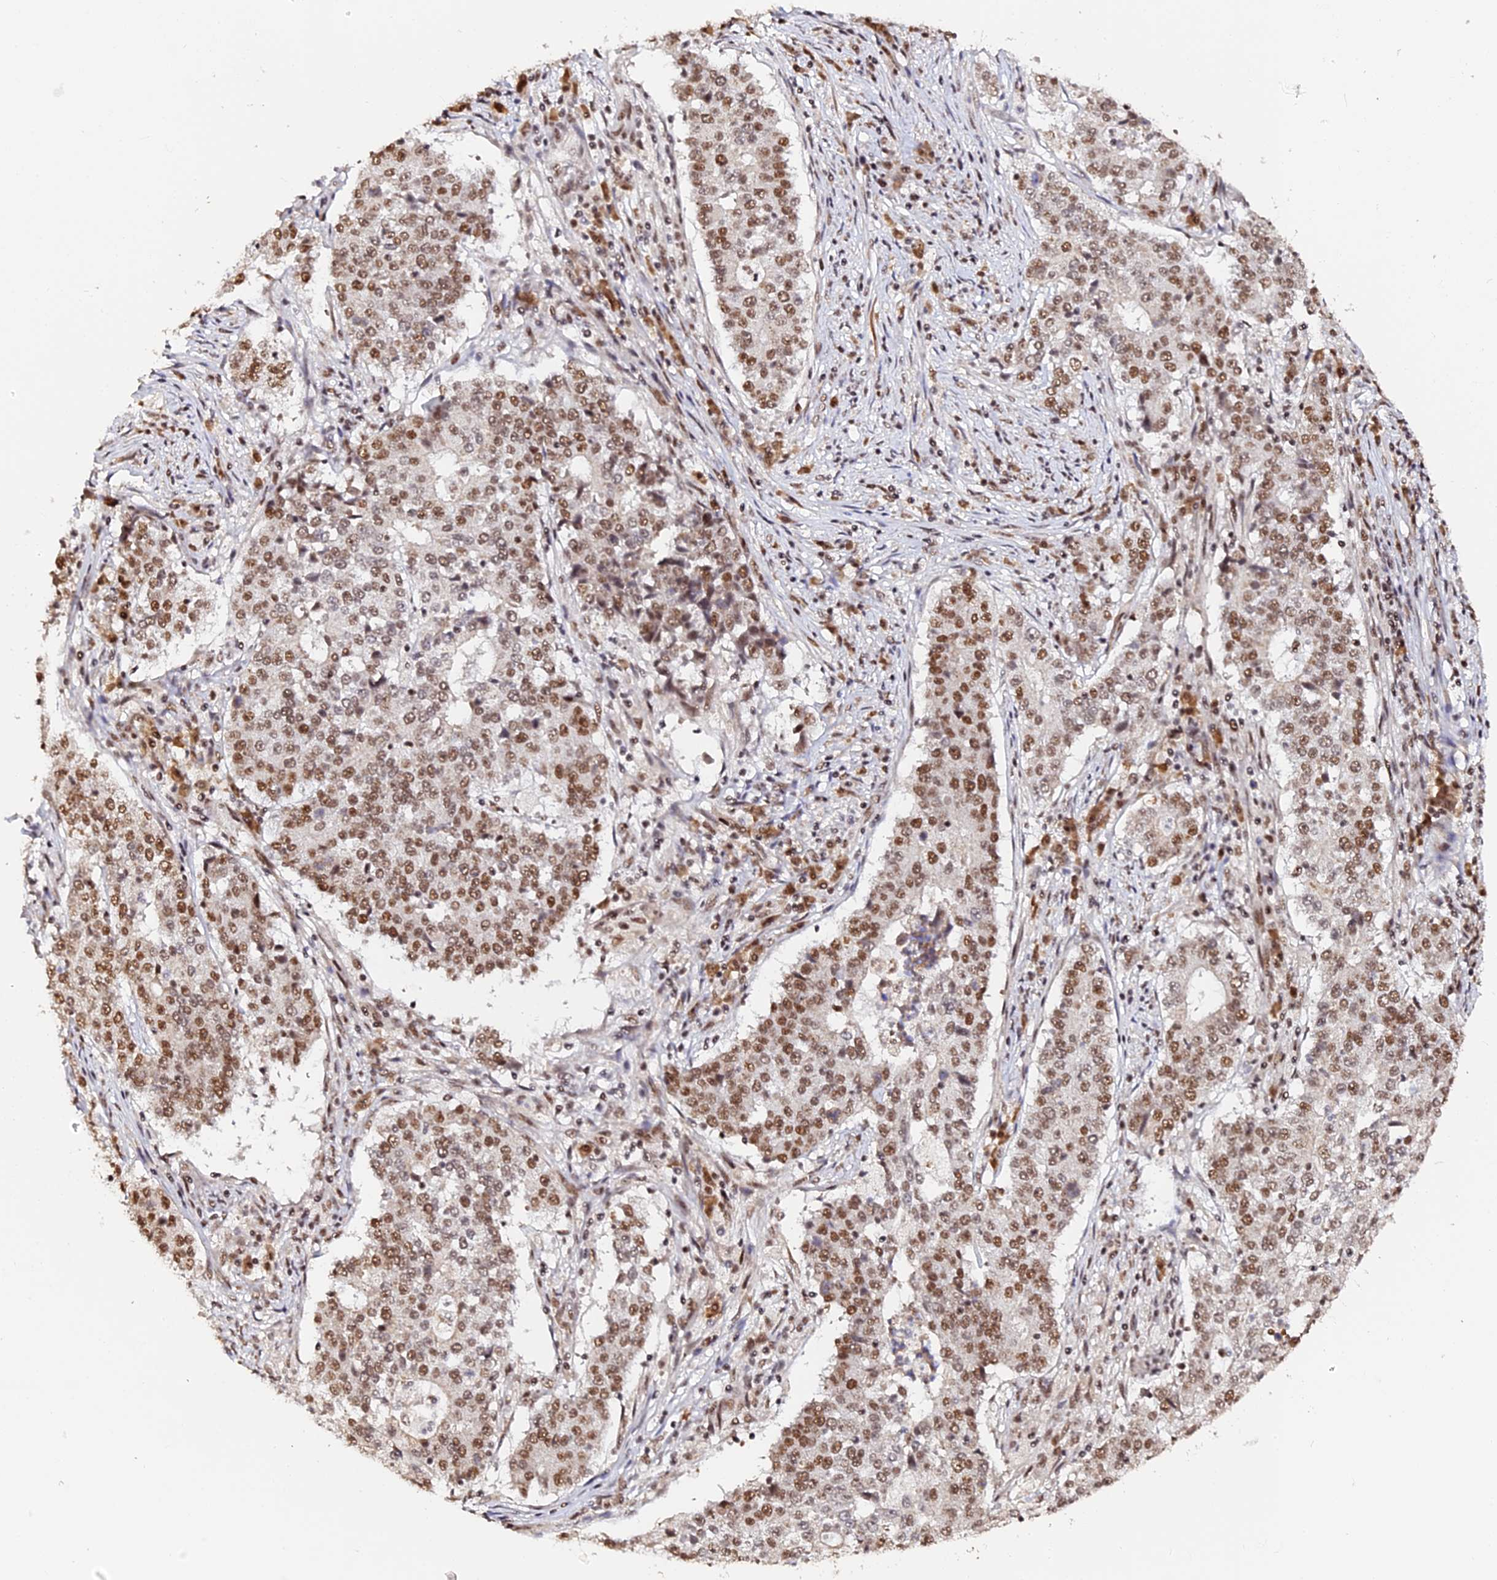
{"staining": {"intensity": "moderate", "quantity": ">75%", "location": "nuclear"}, "tissue": "stomach cancer", "cell_type": "Tumor cells", "image_type": "cancer", "snomed": [{"axis": "morphology", "description": "Adenocarcinoma, NOS"}, {"axis": "topography", "description": "Stomach"}], "caption": "Stomach cancer (adenocarcinoma) was stained to show a protein in brown. There is medium levels of moderate nuclear expression in about >75% of tumor cells. (DAB IHC, brown staining for protein, blue staining for nuclei).", "gene": "MCRS1", "patient": {"sex": "male", "age": 59}}